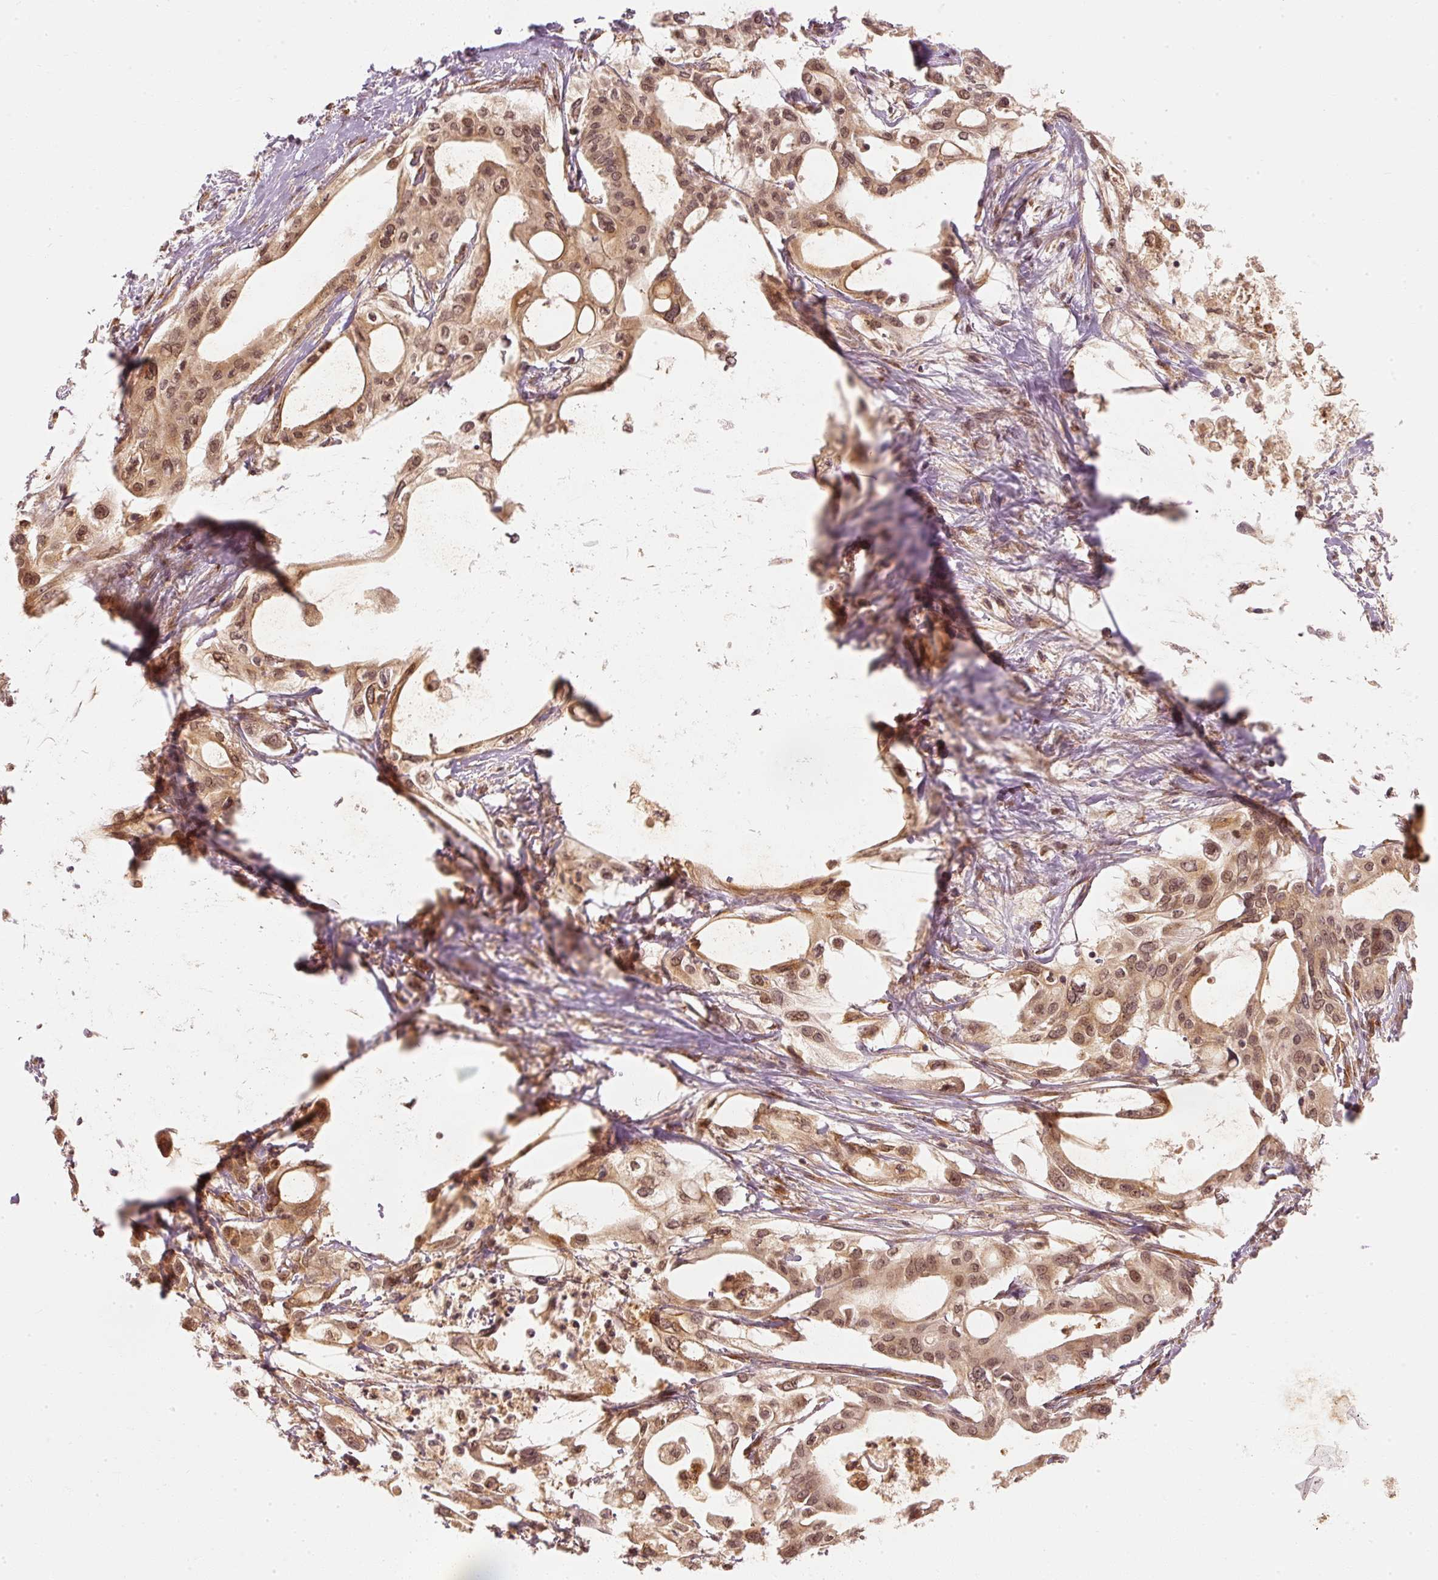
{"staining": {"intensity": "moderate", "quantity": ">75%", "location": "cytoplasmic/membranous"}, "tissue": "pancreatic cancer", "cell_type": "Tumor cells", "image_type": "cancer", "snomed": [{"axis": "morphology", "description": "Adenocarcinoma, NOS"}, {"axis": "topography", "description": "Pancreas"}], "caption": "Protein staining of pancreatic adenocarcinoma tissue shows moderate cytoplasmic/membranous positivity in about >75% of tumor cells.", "gene": "EEF1A2", "patient": {"sex": "female", "age": 68}}